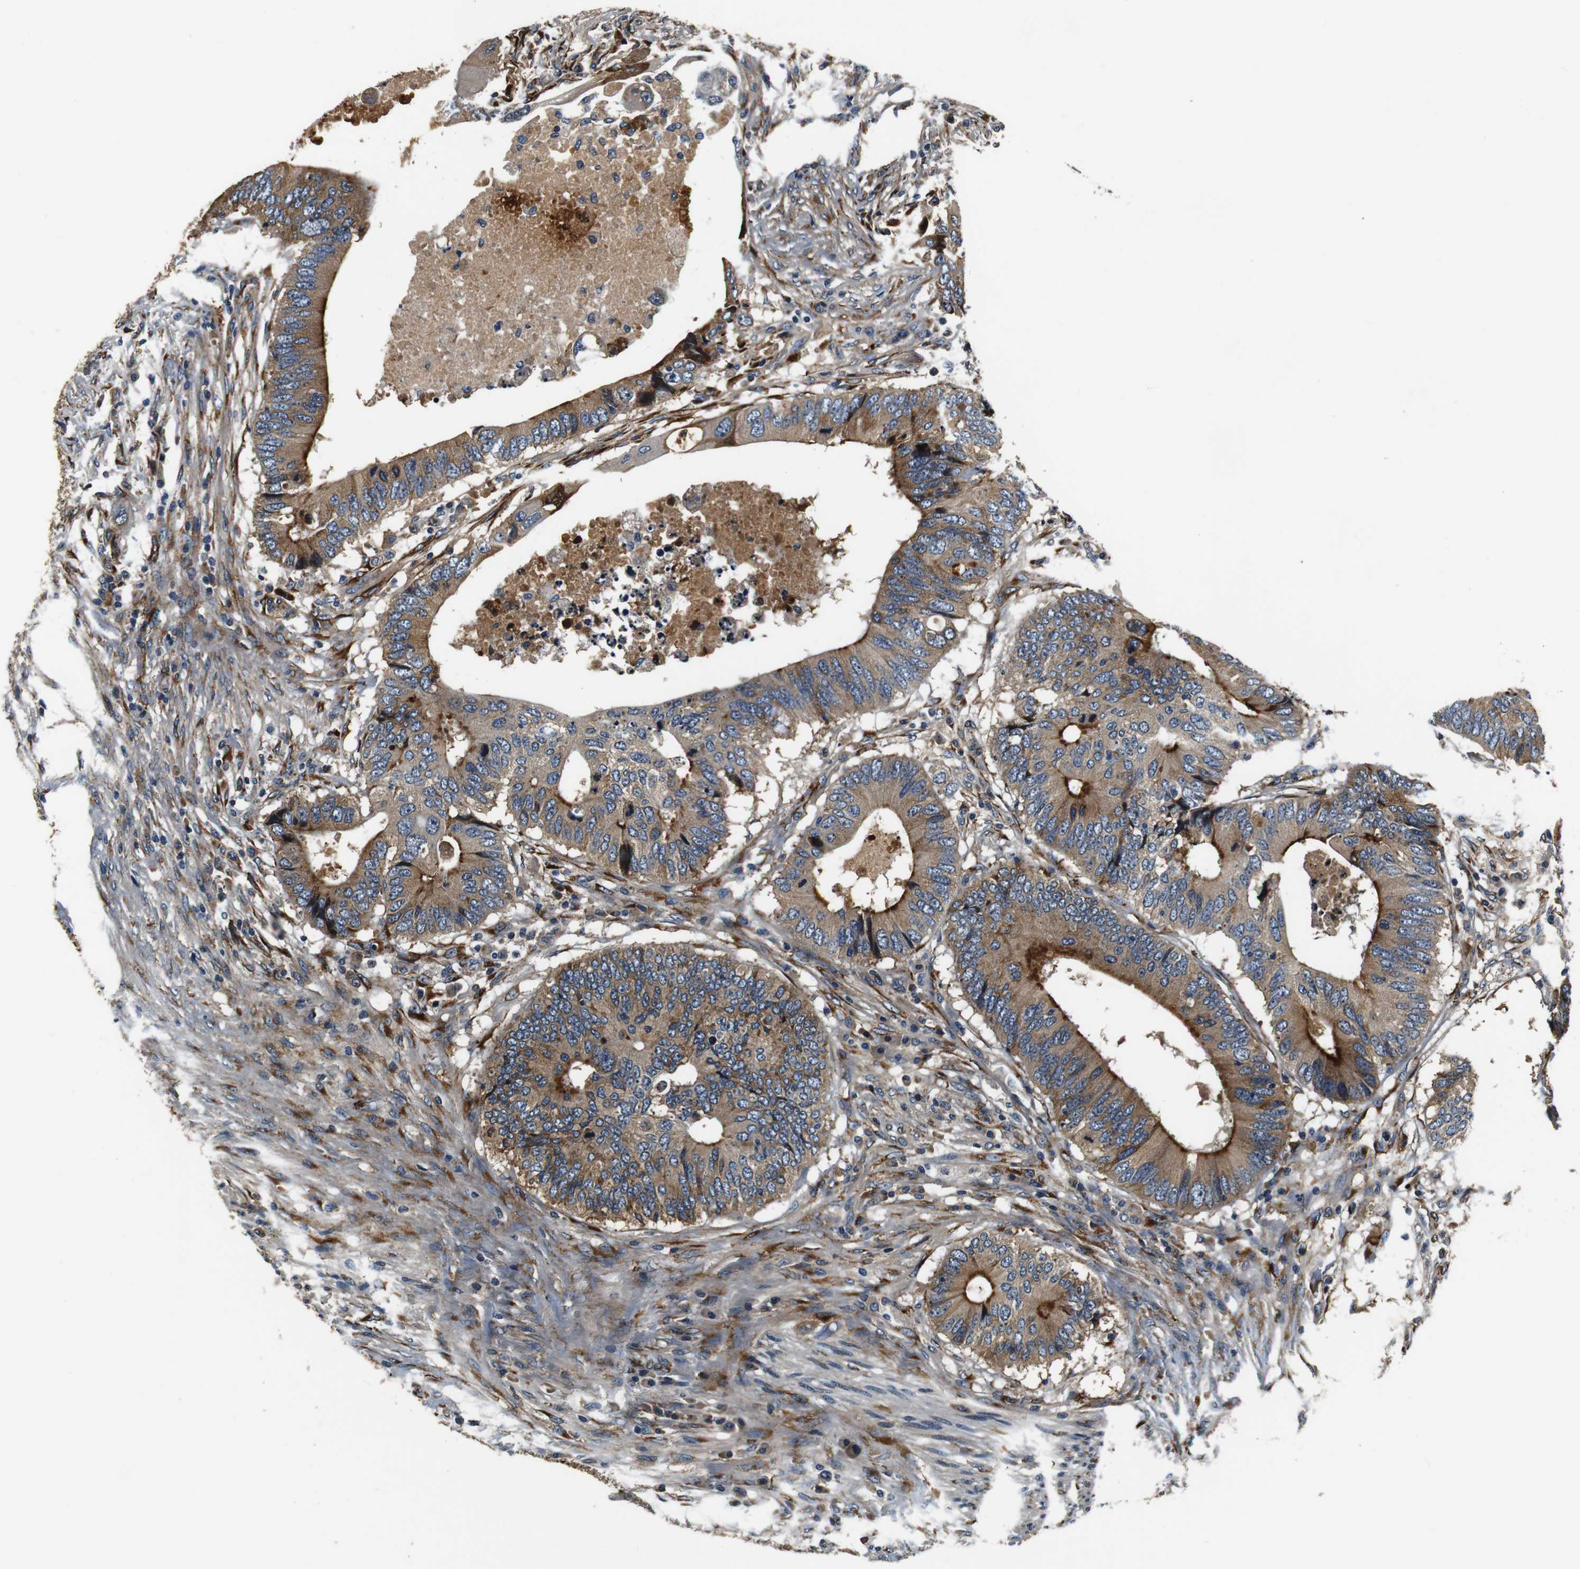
{"staining": {"intensity": "moderate", "quantity": ">75%", "location": "cytoplasmic/membranous"}, "tissue": "colorectal cancer", "cell_type": "Tumor cells", "image_type": "cancer", "snomed": [{"axis": "morphology", "description": "Adenocarcinoma, NOS"}, {"axis": "topography", "description": "Colon"}], "caption": "This histopathology image demonstrates immunohistochemistry (IHC) staining of colorectal adenocarcinoma, with medium moderate cytoplasmic/membranous staining in about >75% of tumor cells.", "gene": "COL1A1", "patient": {"sex": "male", "age": 71}}